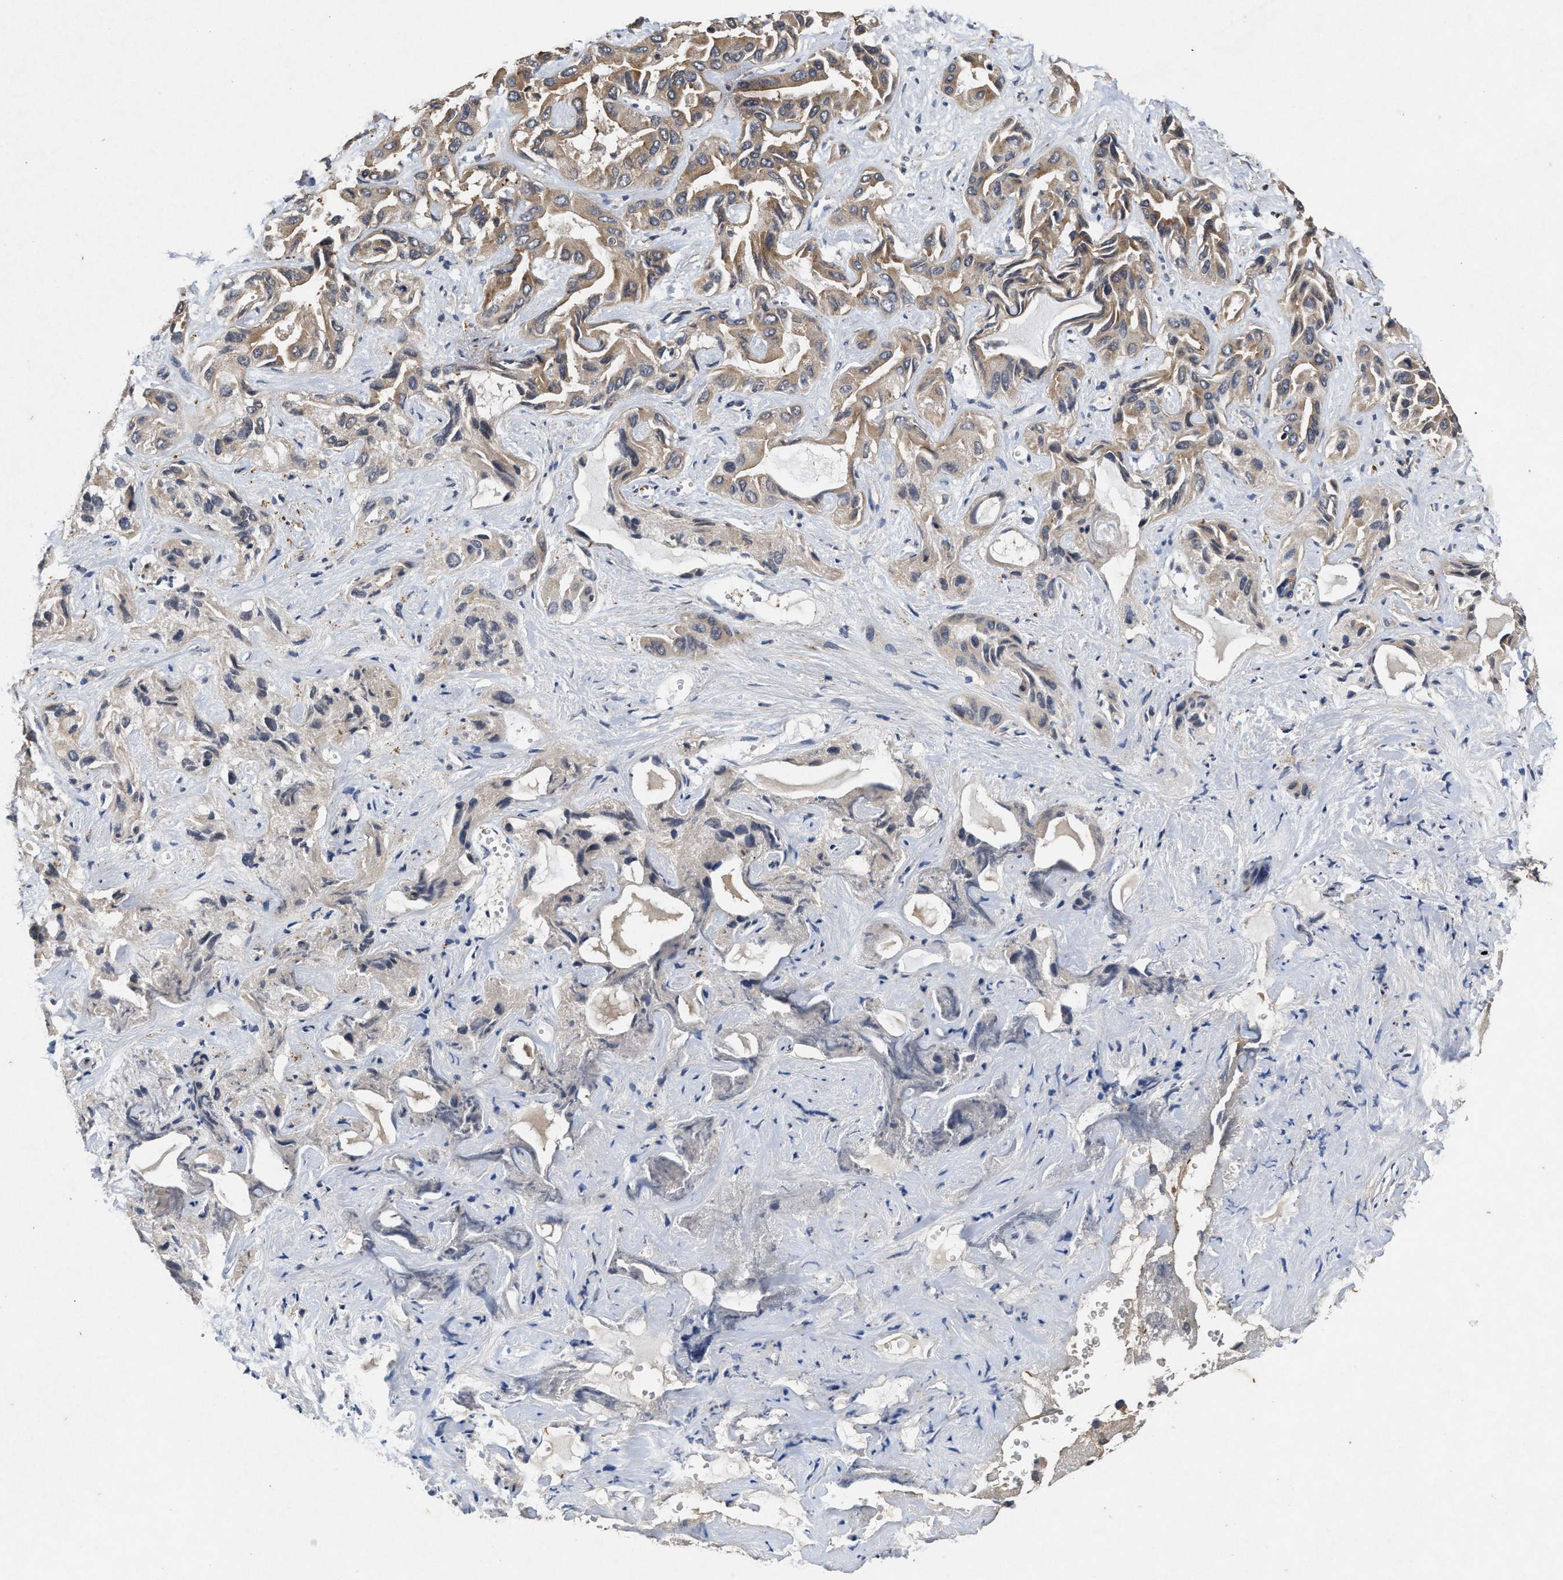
{"staining": {"intensity": "moderate", "quantity": "<25%", "location": "cytoplasmic/membranous"}, "tissue": "liver cancer", "cell_type": "Tumor cells", "image_type": "cancer", "snomed": [{"axis": "morphology", "description": "Cholangiocarcinoma"}, {"axis": "topography", "description": "Liver"}], "caption": "Moderate cytoplasmic/membranous expression for a protein is seen in approximately <25% of tumor cells of cholangiocarcinoma (liver) using immunohistochemistry.", "gene": "EFNA4", "patient": {"sex": "female", "age": 52}}